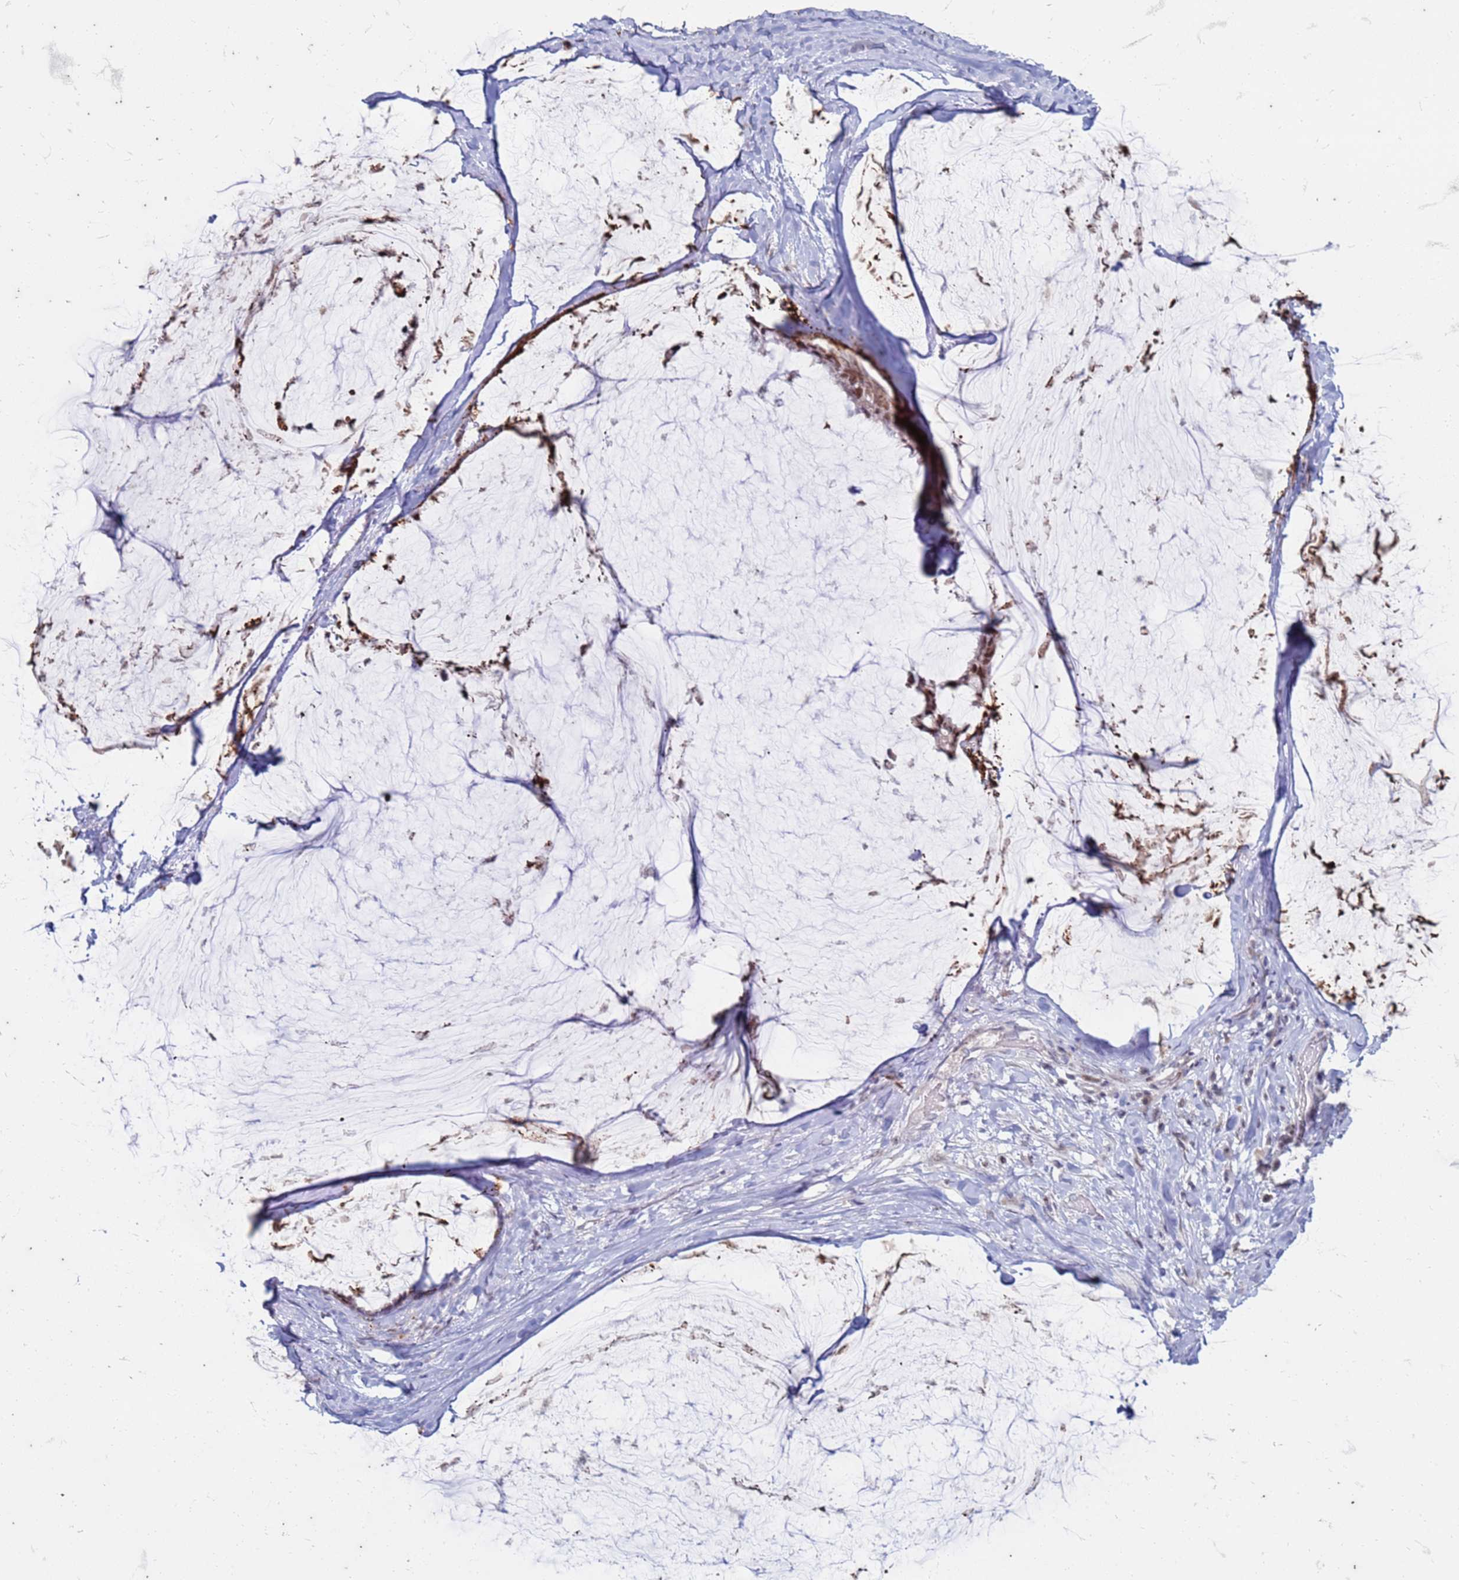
{"staining": {"intensity": "moderate", "quantity": ">75%", "location": "nuclear"}, "tissue": "ovarian cancer", "cell_type": "Tumor cells", "image_type": "cancer", "snomed": [{"axis": "morphology", "description": "Cystadenocarcinoma, mucinous, NOS"}, {"axis": "topography", "description": "Ovary"}], "caption": "Moderate nuclear expression is present in about >75% of tumor cells in ovarian mucinous cystadenocarcinoma.", "gene": "TRMT6", "patient": {"sex": "female", "age": 39}}